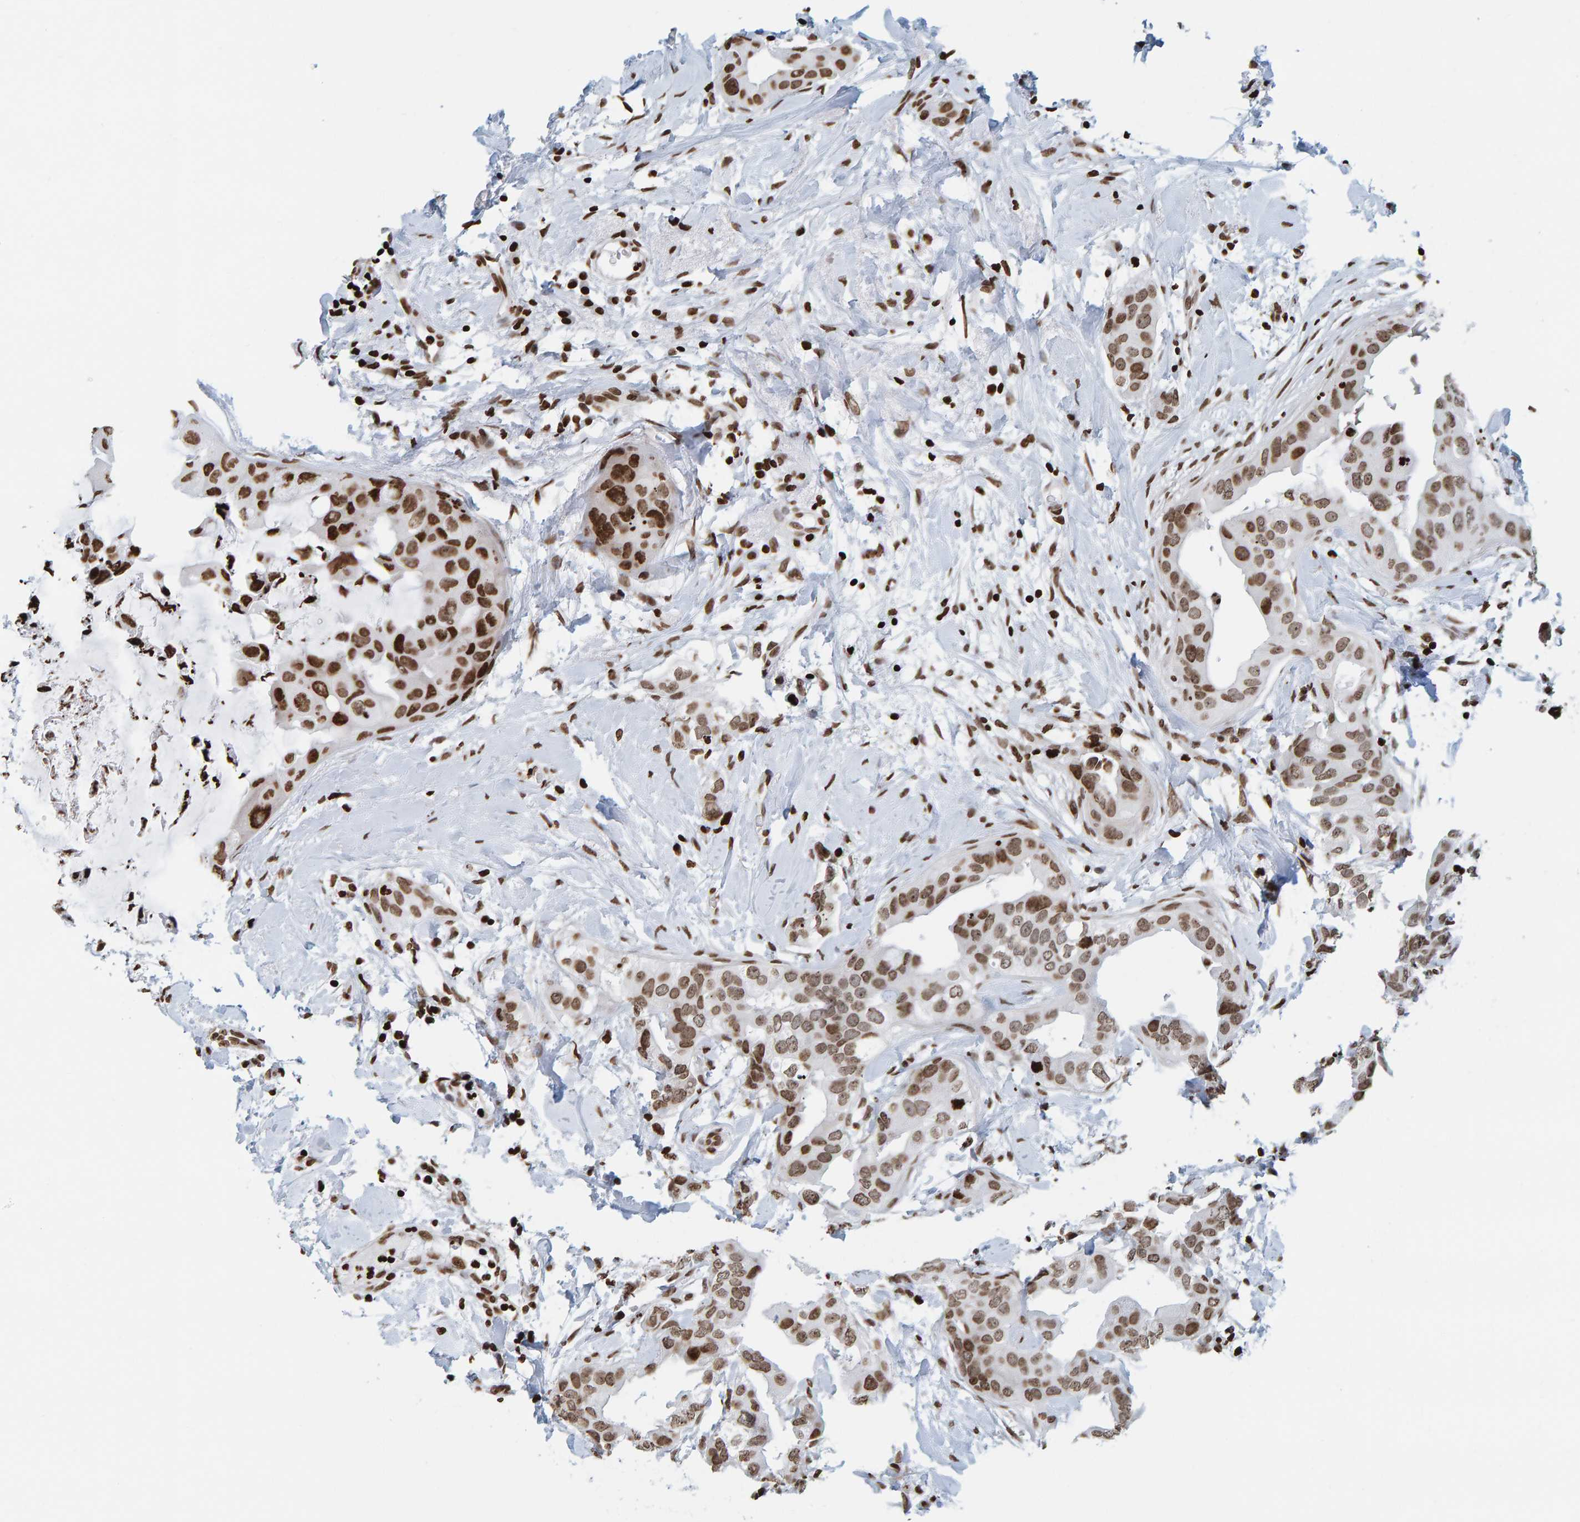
{"staining": {"intensity": "moderate", "quantity": ">75%", "location": "nuclear"}, "tissue": "breast cancer", "cell_type": "Tumor cells", "image_type": "cancer", "snomed": [{"axis": "morphology", "description": "Duct carcinoma"}, {"axis": "topography", "description": "Breast"}], "caption": "This micrograph exhibits invasive ductal carcinoma (breast) stained with immunohistochemistry (IHC) to label a protein in brown. The nuclear of tumor cells show moderate positivity for the protein. Nuclei are counter-stained blue.", "gene": "BRF2", "patient": {"sex": "female", "age": 40}}